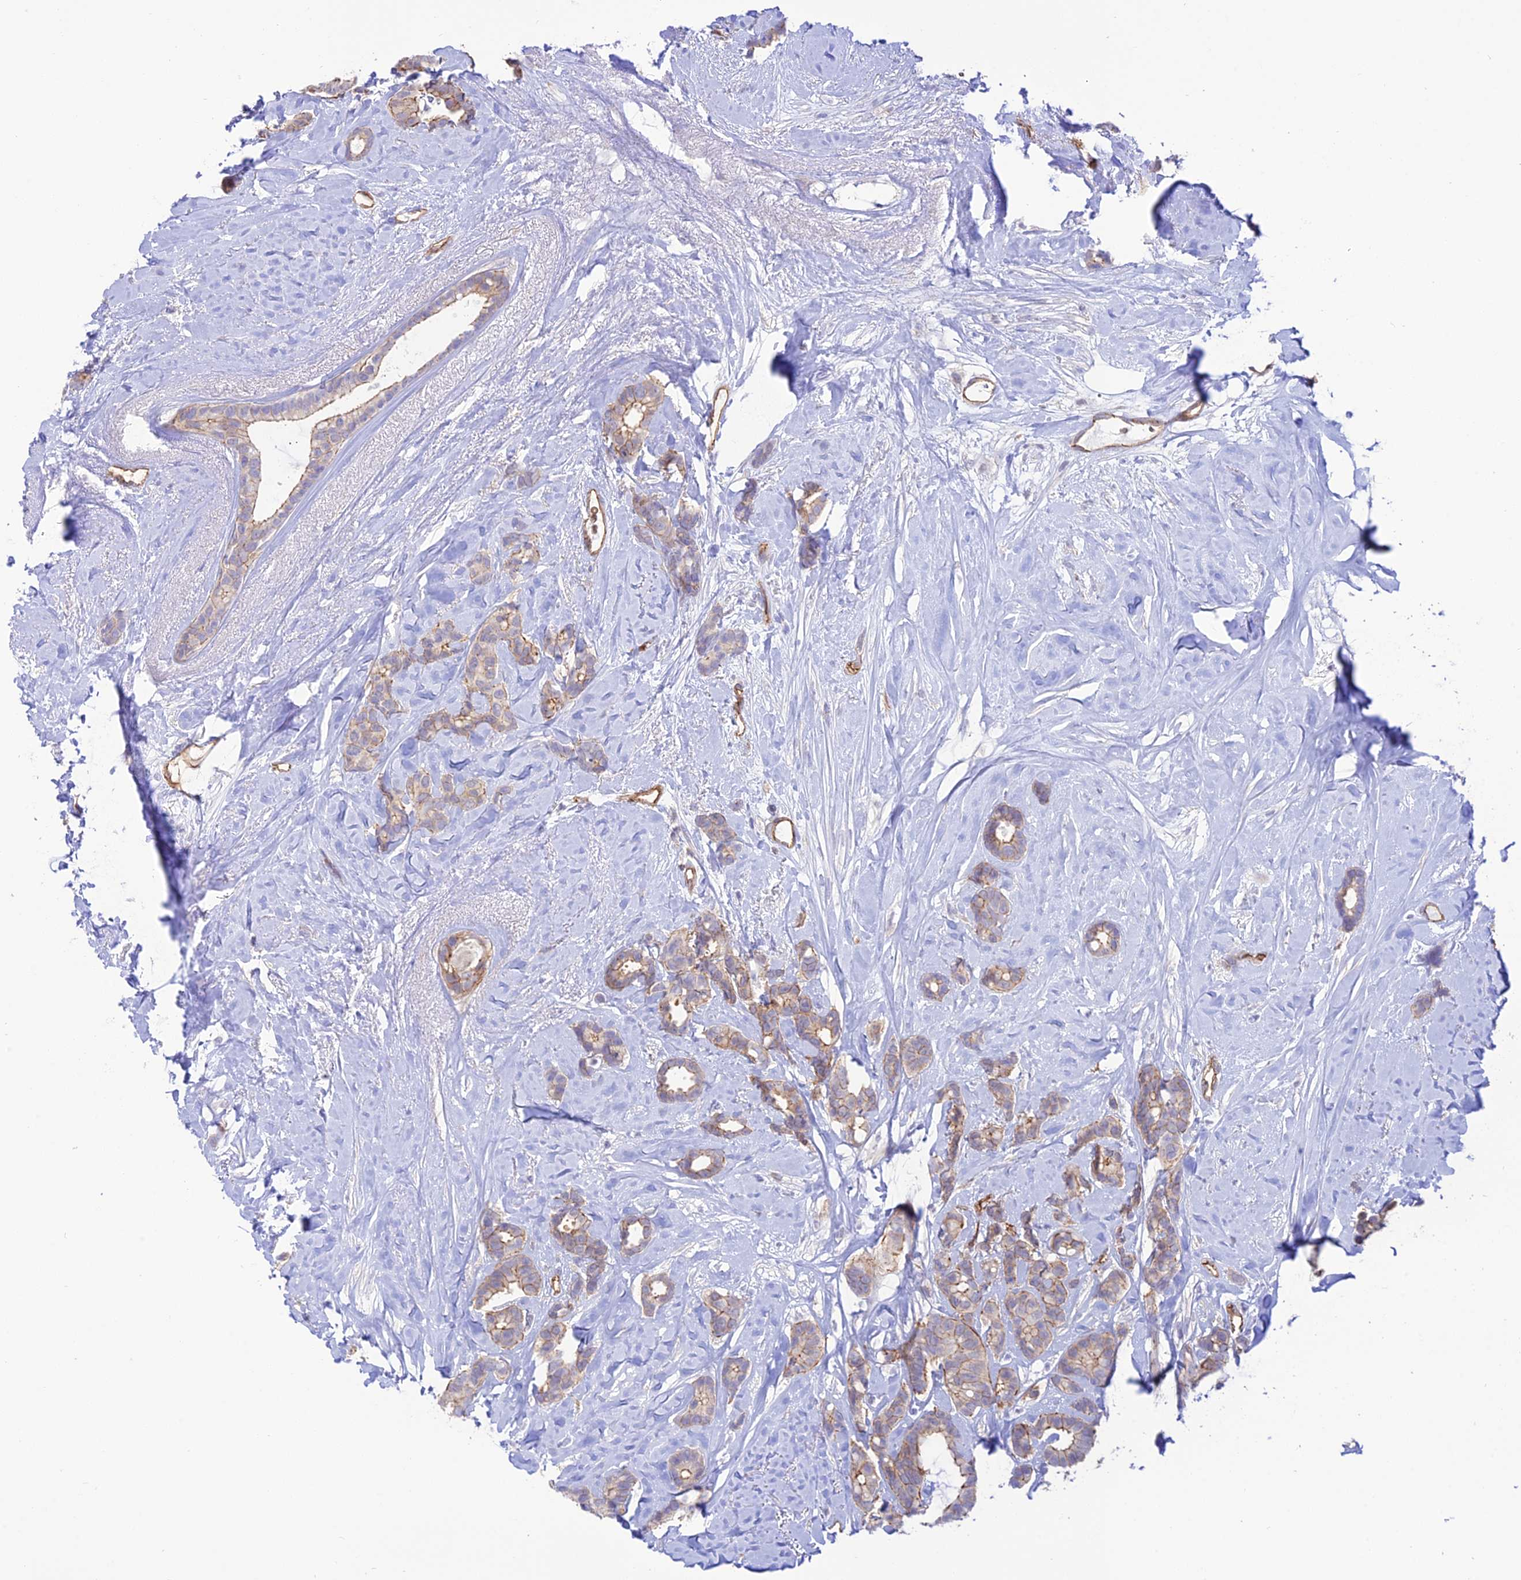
{"staining": {"intensity": "moderate", "quantity": "<25%", "location": "cytoplasmic/membranous"}, "tissue": "breast cancer", "cell_type": "Tumor cells", "image_type": "cancer", "snomed": [{"axis": "morphology", "description": "Duct carcinoma"}, {"axis": "topography", "description": "Breast"}], "caption": "IHC of intraductal carcinoma (breast) exhibits low levels of moderate cytoplasmic/membranous expression in approximately <25% of tumor cells.", "gene": "YPEL5", "patient": {"sex": "female", "age": 87}}